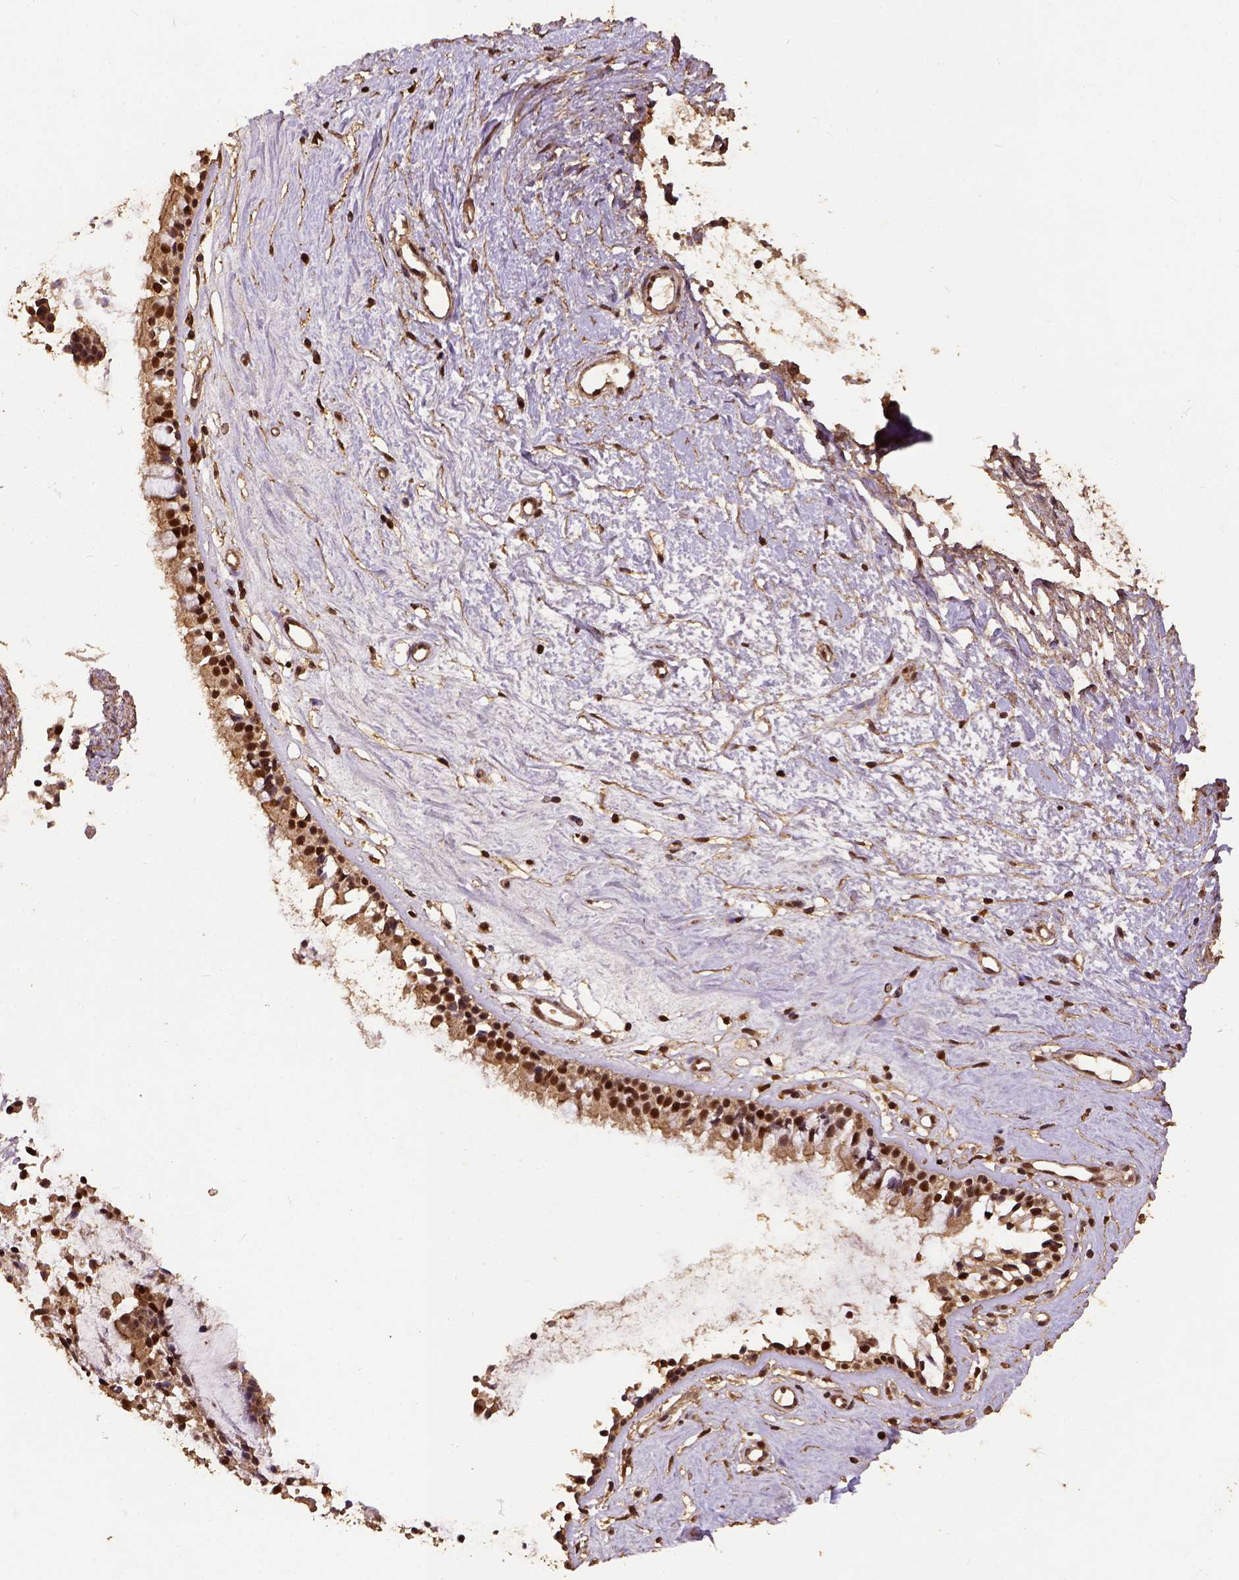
{"staining": {"intensity": "strong", "quantity": ">75%", "location": "nuclear"}, "tissue": "nasopharynx", "cell_type": "Respiratory epithelial cells", "image_type": "normal", "snomed": [{"axis": "morphology", "description": "Normal tissue, NOS"}, {"axis": "topography", "description": "Nasopharynx"}], "caption": "Immunohistochemistry (IHC) of normal human nasopharynx exhibits high levels of strong nuclear positivity in about >75% of respiratory epithelial cells. (brown staining indicates protein expression, while blue staining denotes nuclei).", "gene": "NACC1", "patient": {"sex": "female", "age": 52}}